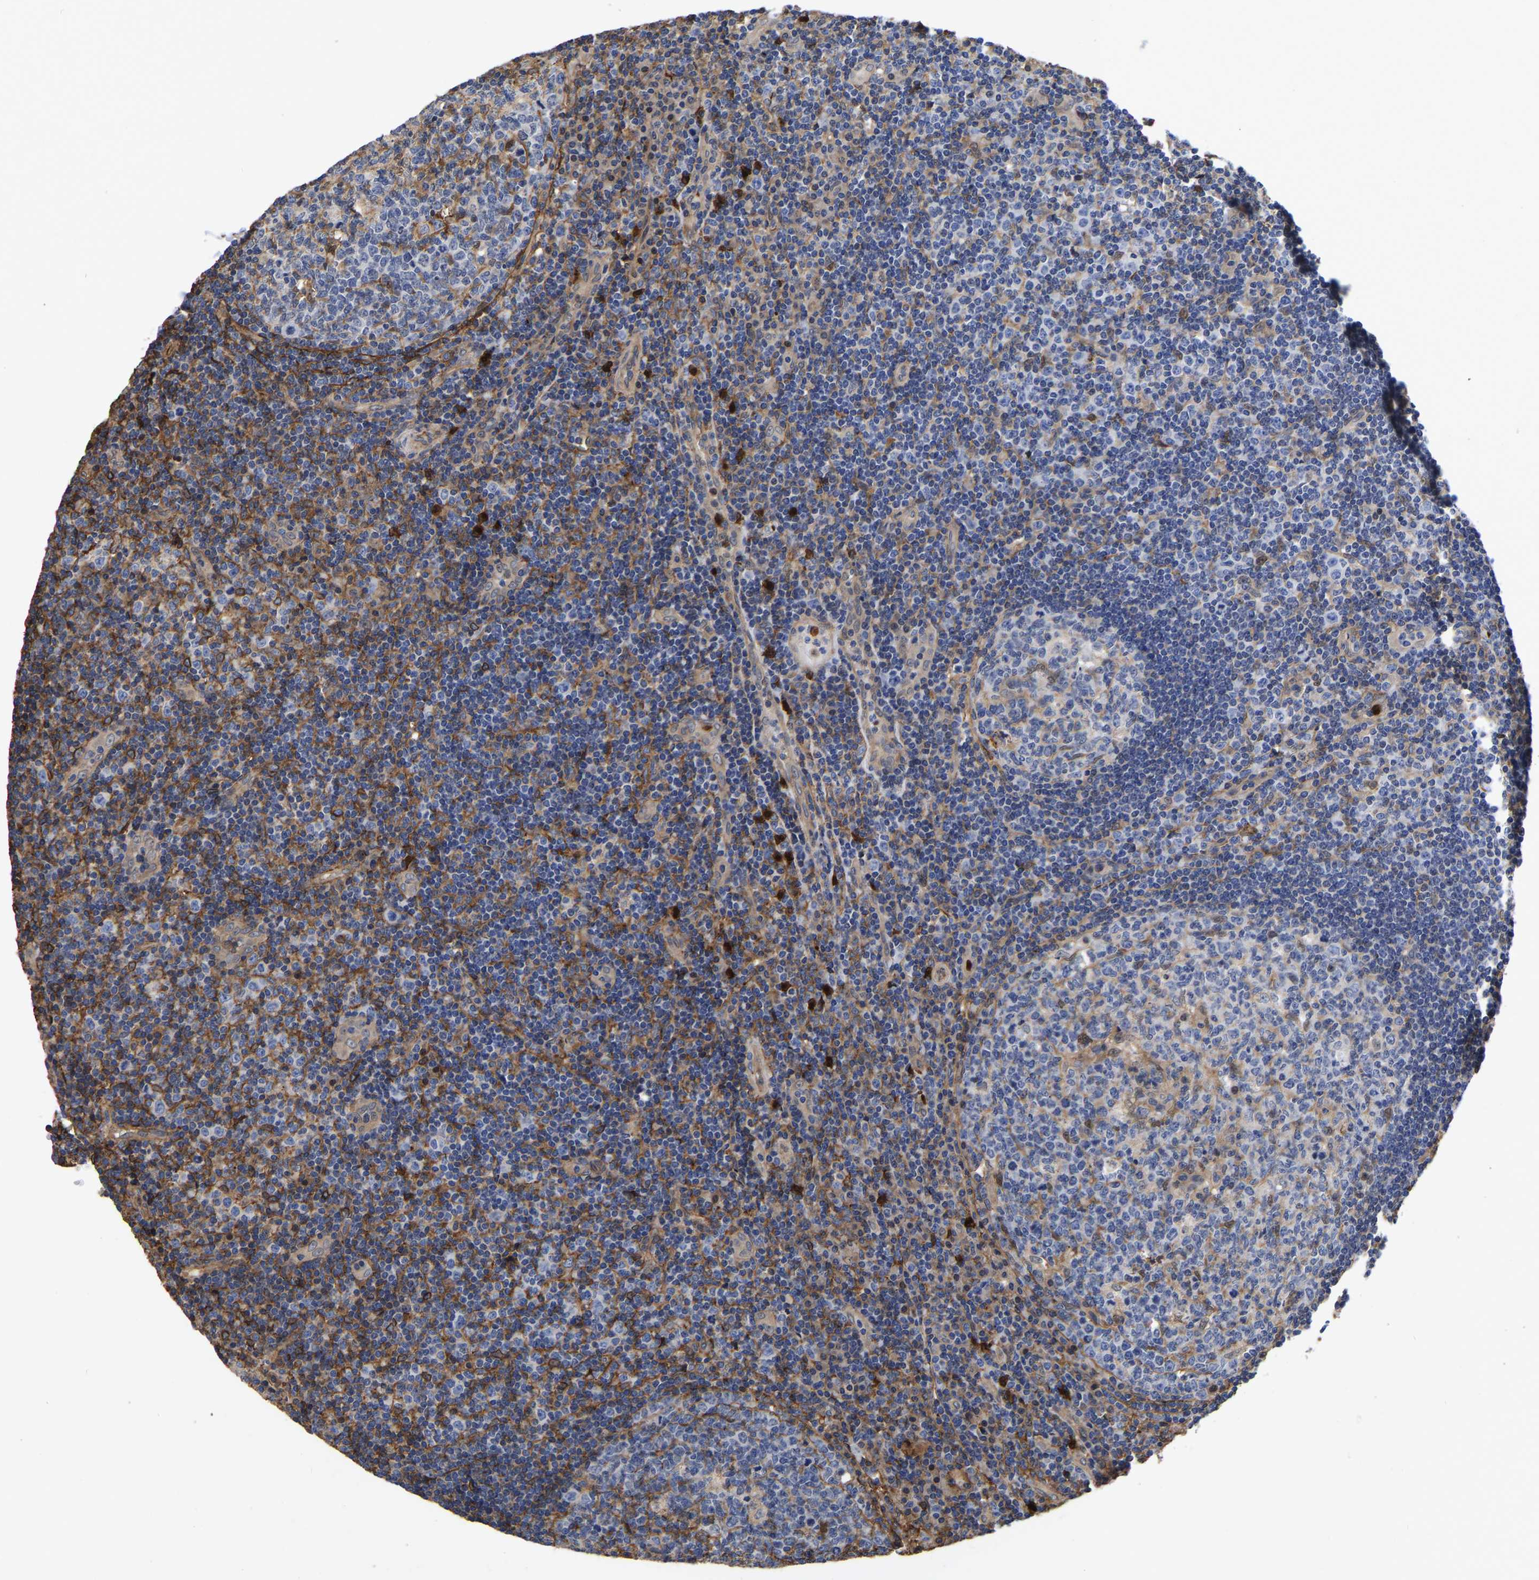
{"staining": {"intensity": "negative", "quantity": "none", "location": "none"}, "tissue": "tonsil", "cell_type": "Germinal center cells", "image_type": "normal", "snomed": [{"axis": "morphology", "description": "Normal tissue, NOS"}, {"axis": "topography", "description": "Tonsil"}], "caption": "A high-resolution histopathology image shows immunohistochemistry staining of benign tonsil, which demonstrates no significant positivity in germinal center cells.", "gene": "LIF", "patient": {"sex": "female", "age": 40}}